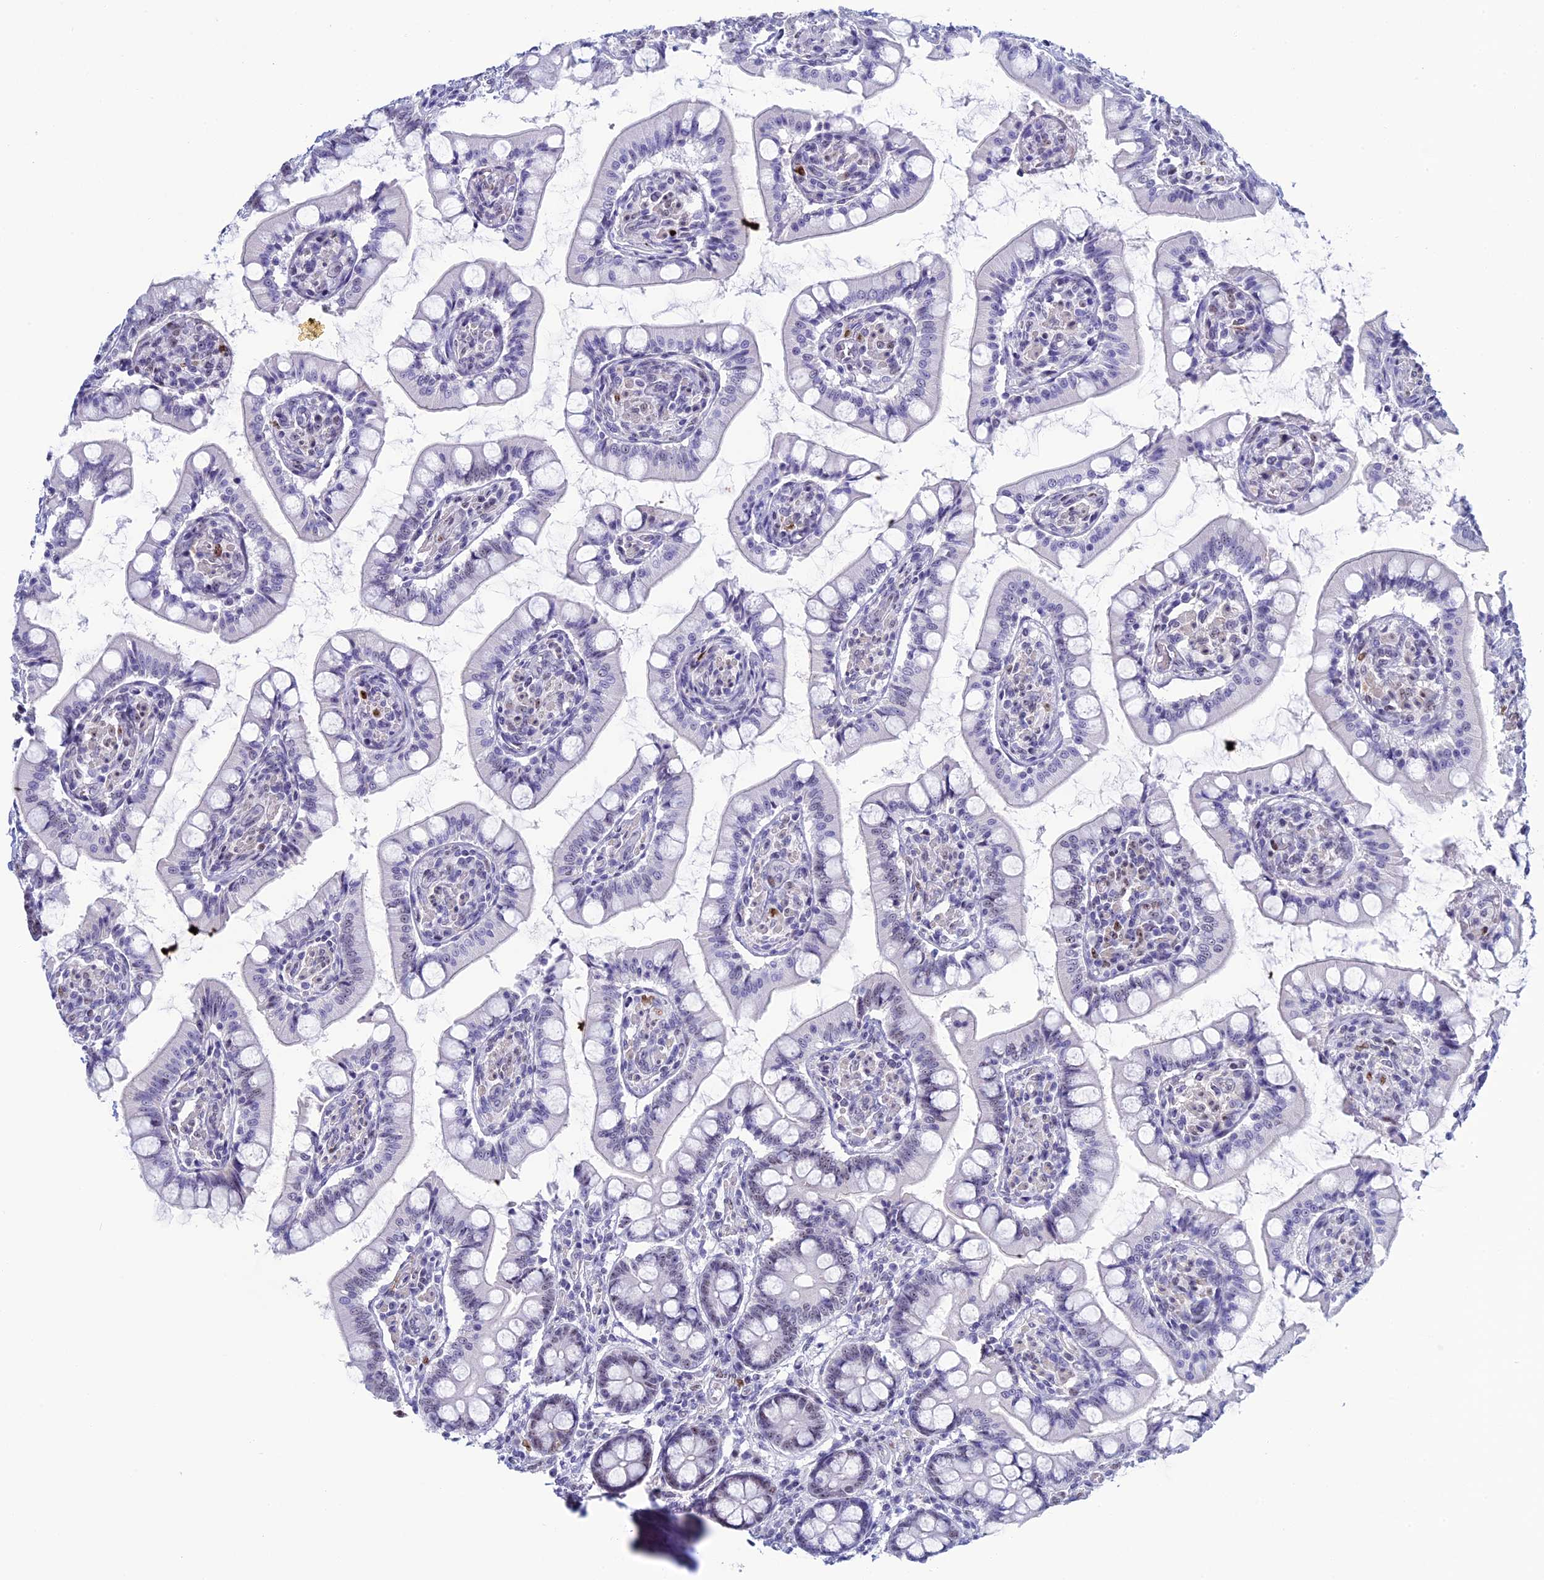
{"staining": {"intensity": "strong", "quantity": "25%-75%", "location": "nuclear"}, "tissue": "small intestine", "cell_type": "Glandular cells", "image_type": "normal", "snomed": [{"axis": "morphology", "description": "Normal tissue, NOS"}, {"axis": "topography", "description": "Small intestine"}], "caption": "Immunohistochemistry photomicrograph of normal small intestine: small intestine stained using IHC demonstrates high levels of strong protein expression localized specifically in the nuclear of glandular cells, appearing as a nuclear brown color.", "gene": "CCDC86", "patient": {"sex": "male", "age": 52}}